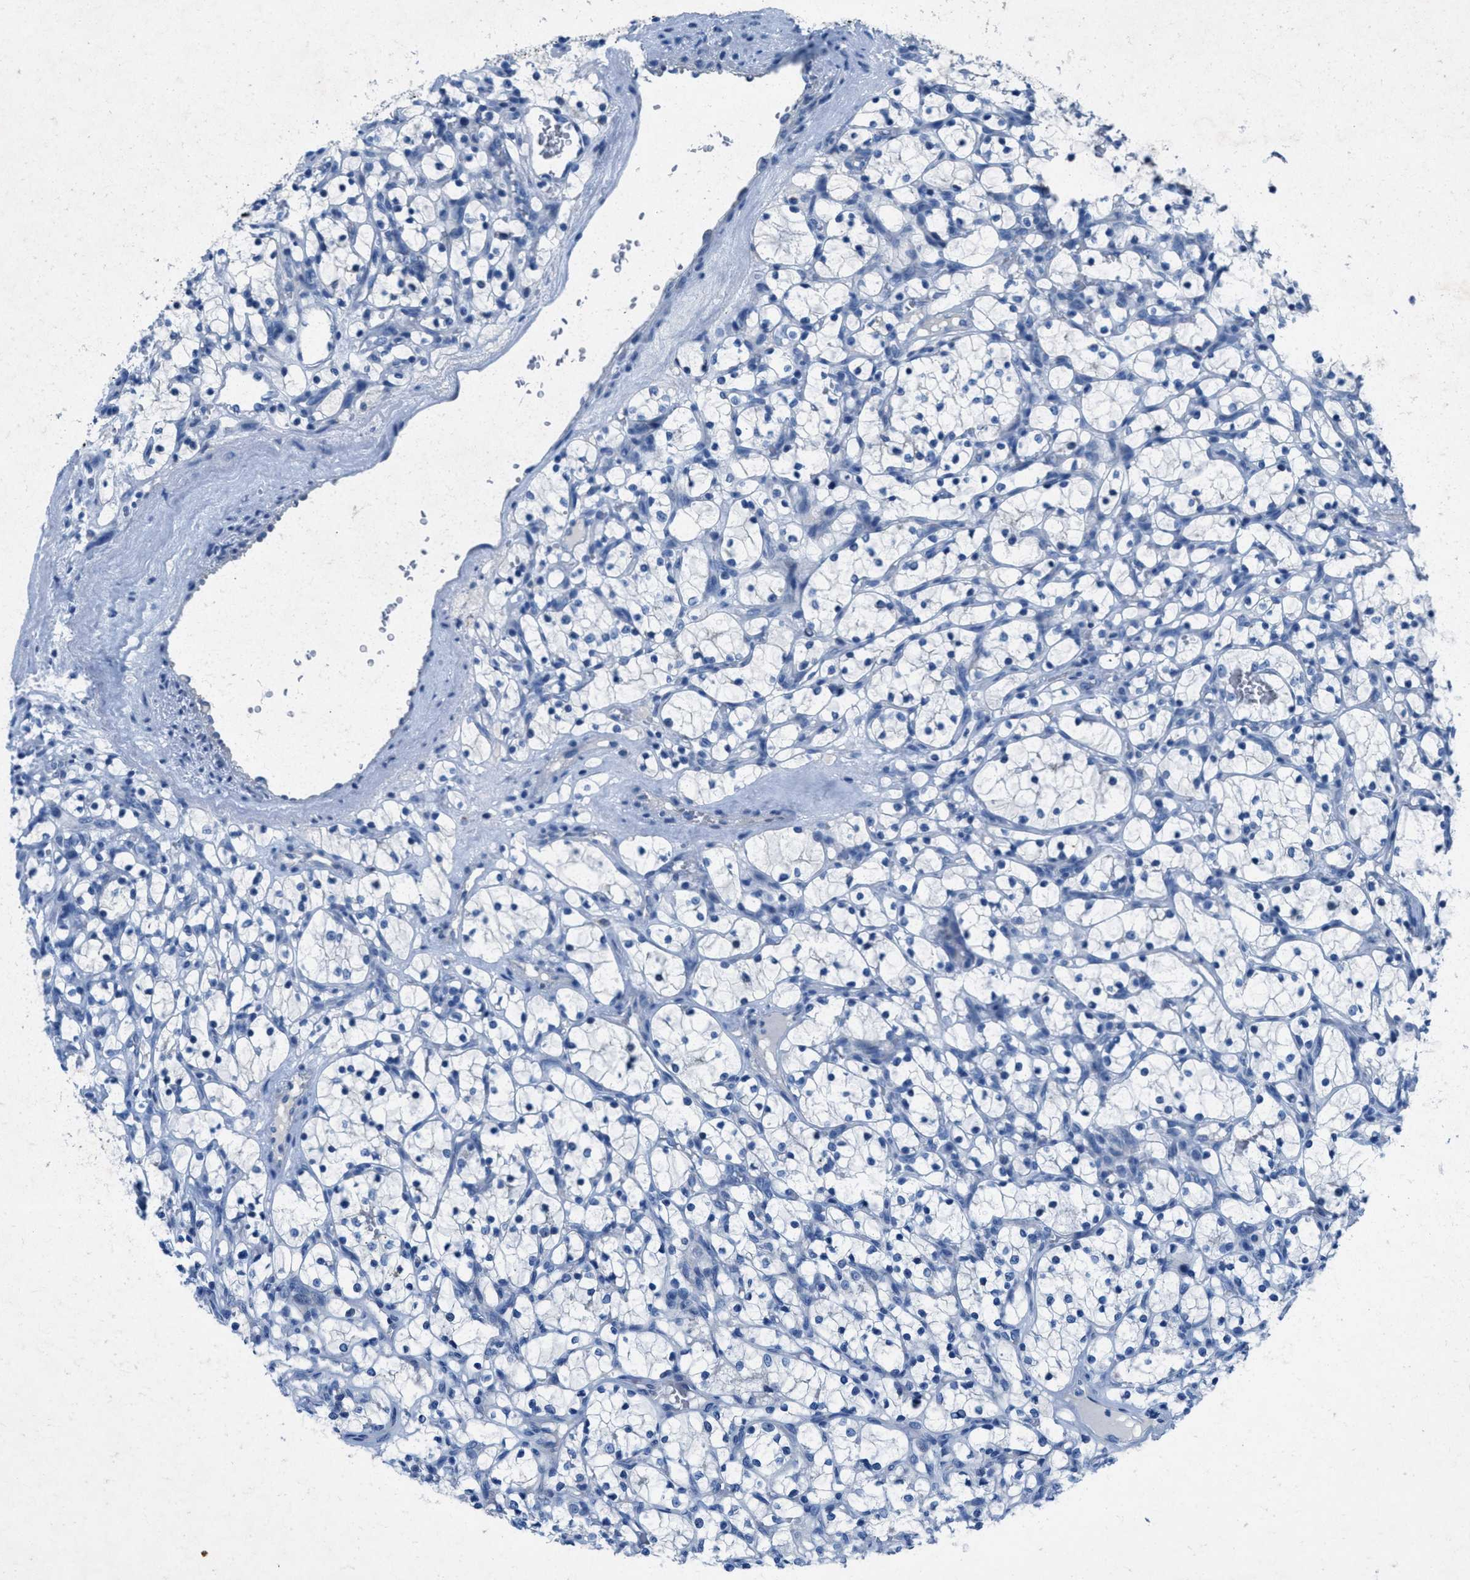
{"staining": {"intensity": "negative", "quantity": "none", "location": "none"}, "tissue": "renal cancer", "cell_type": "Tumor cells", "image_type": "cancer", "snomed": [{"axis": "morphology", "description": "Adenocarcinoma, NOS"}, {"axis": "topography", "description": "Kidney"}], "caption": "Immunohistochemistry (IHC) of renal cancer displays no expression in tumor cells. The staining was performed using DAB (3,3'-diaminobenzidine) to visualize the protein expression in brown, while the nuclei were stained in blue with hematoxylin (Magnification: 20x).", "gene": "GALNT17", "patient": {"sex": "female", "age": 69}}